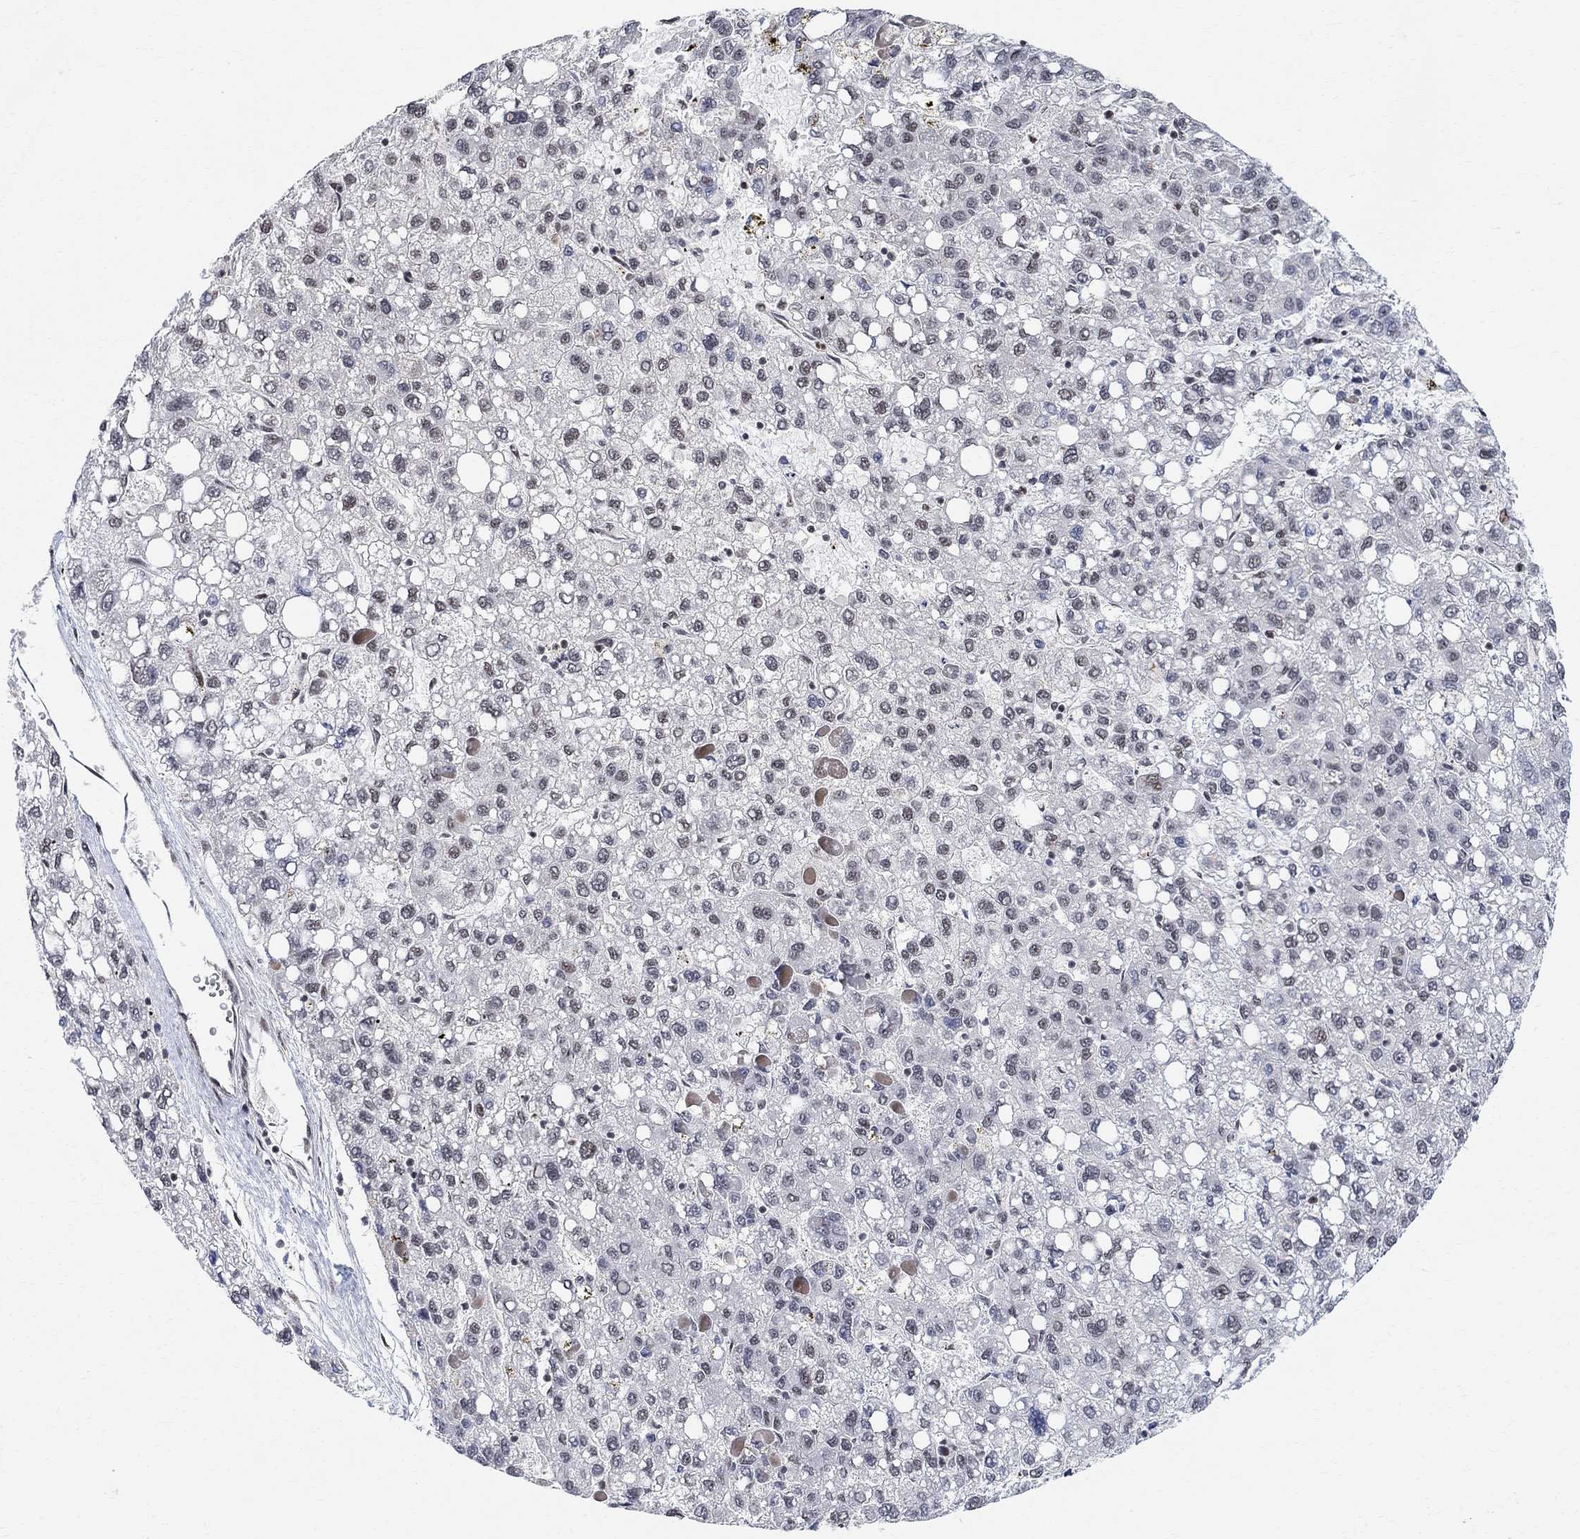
{"staining": {"intensity": "weak", "quantity": "25%-75%", "location": "nuclear"}, "tissue": "liver cancer", "cell_type": "Tumor cells", "image_type": "cancer", "snomed": [{"axis": "morphology", "description": "Carcinoma, Hepatocellular, NOS"}, {"axis": "topography", "description": "Liver"}], "caption": "Liver hepatocellular carcinoma stained with DAB immunohistochemistry demonstrates low levels of weak nuclear positivity in about 25%-75% of tumor cells. The staining is performed using DAB (3,3'-diaminobenzidine) brown chromogen to label protein expression. The nuclei are counter-stained blue using hematoxylin.", "gene": "E4F1", "patient": {"sex": "female", "age": 82}}